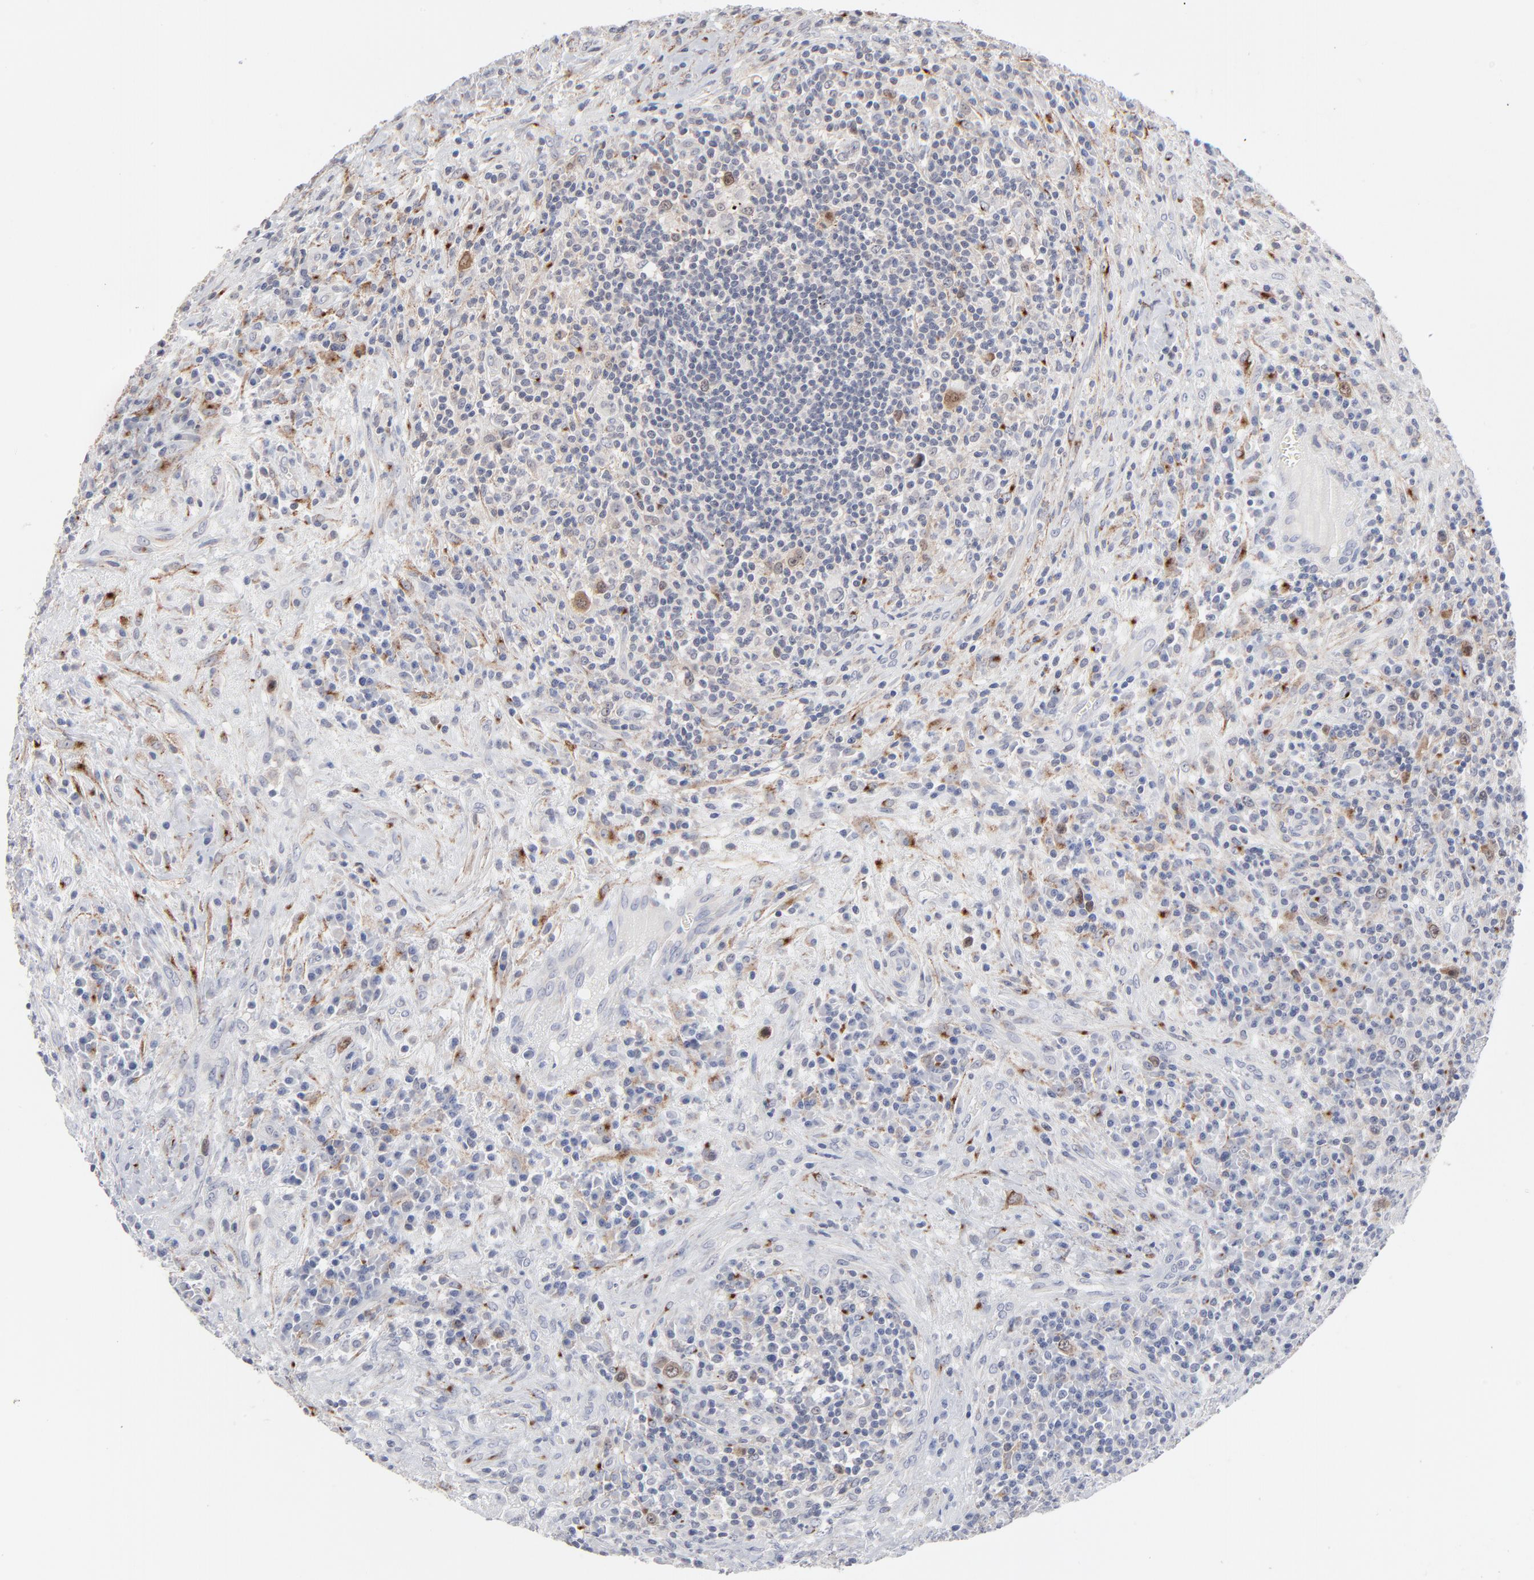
{"staining": {"intensity": "moderate", "quantity": "<25%", "location": "cytoplasmic/membranous"}, "tissue": "lymphoma", "cell_type": "Tumor cells", "image_type": "cancer", "snomed": [{"axis": "morphology", "description": "Hodgkin's disease, NOS"}, {"axis": "topography", "description": "Lymph node"}], "caption": "IHC (DAB) staining of Hodgkin's disease demonstrates moderate cytoplasmic/membranous protein expression in approximately <25% of tumor cells.", "gene": "AURKA", "patient": {"sex": "female", "age": 25}}